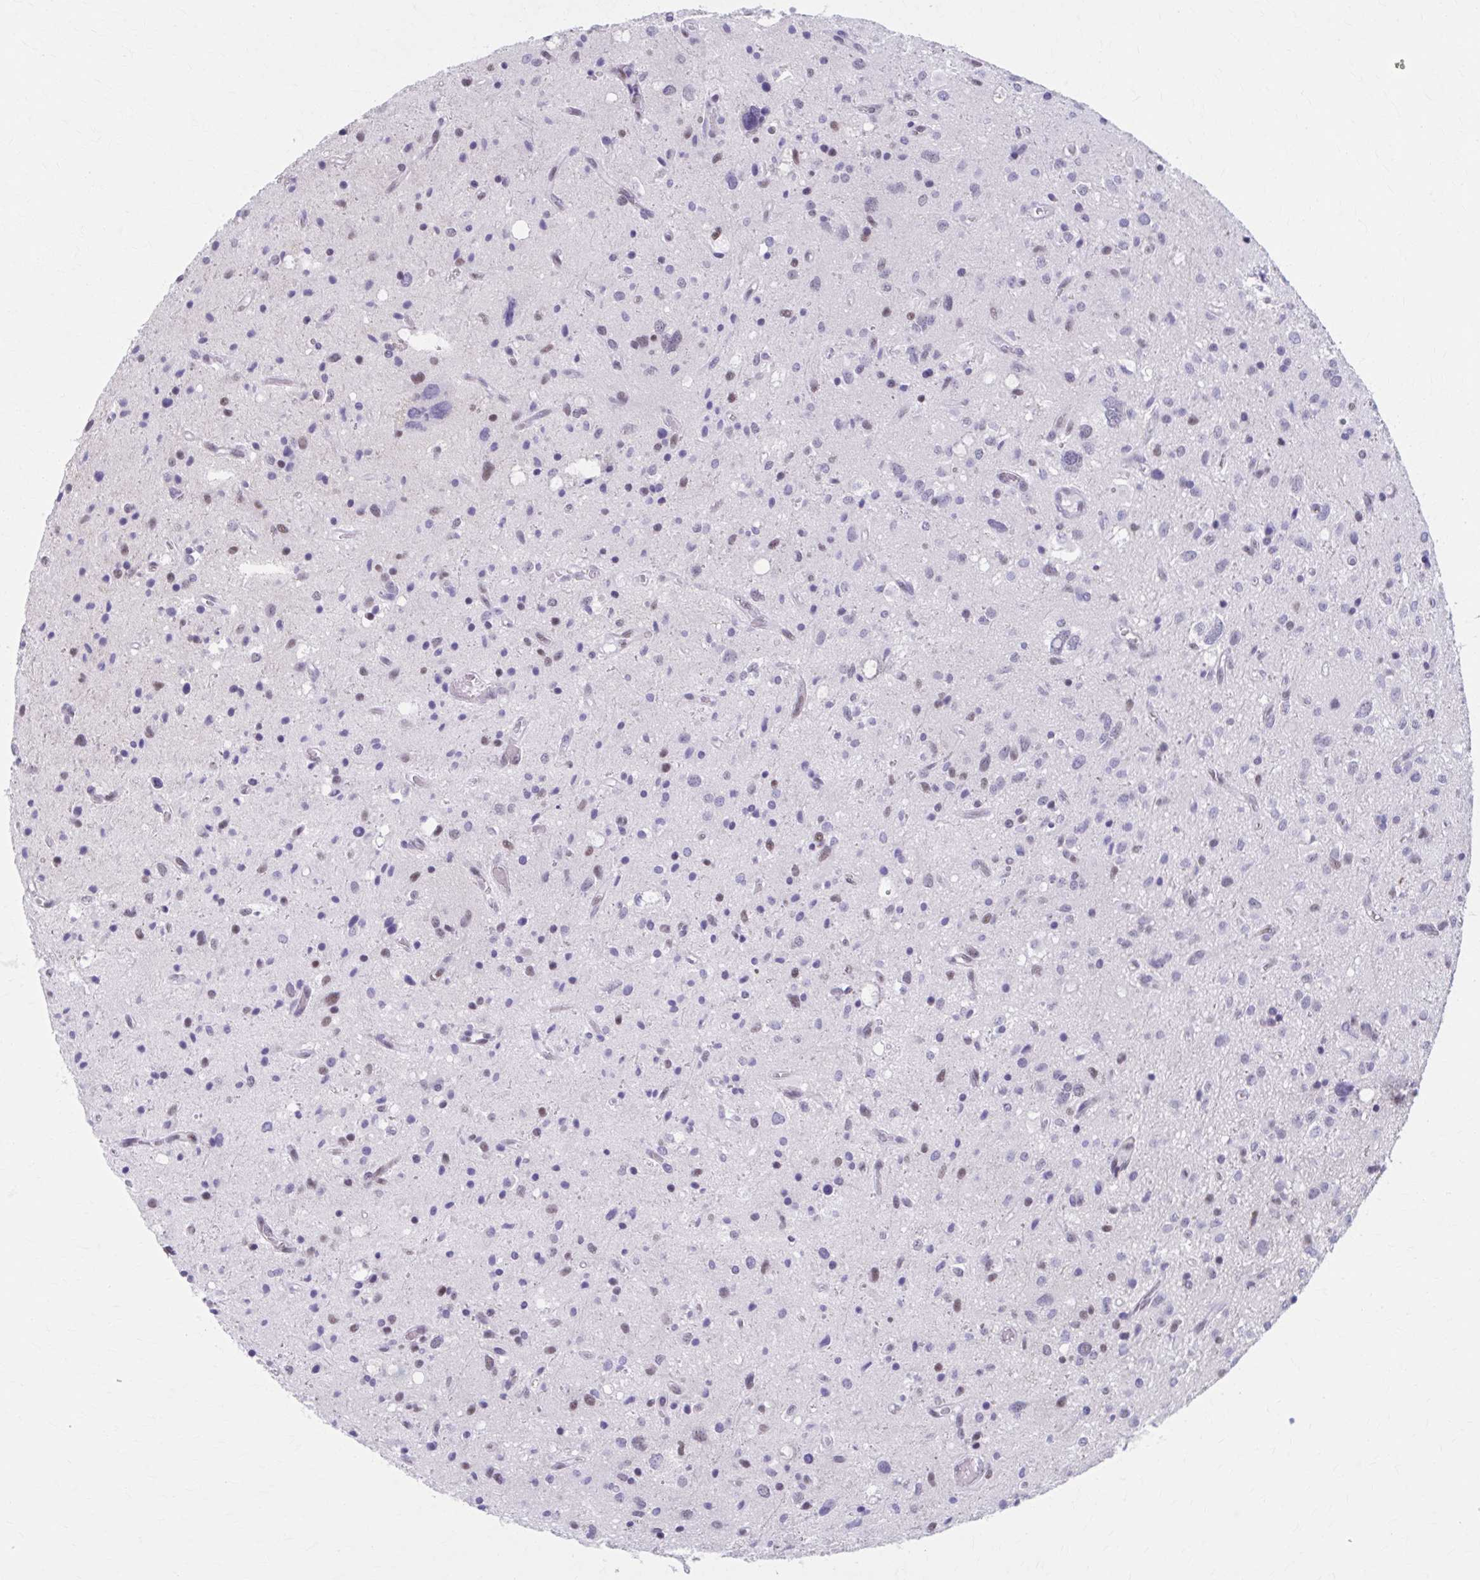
{"staining": {"intensity": "weak", "quantity": "<25%", "location": "nuclear"}, "tissue": "glioma", "cell_type": "Tumor cells", "image_type": "cancer", "snomed": [{"axis": "morphology", "description": "Glioma, malignant, Low grade"}, {"axis": "topography", "description": "Brain"}], "caption": "Malignant low-grade glioma stained for a protein using IHC displays no staining tumor cells.", "gene": "CCDC105", "patient": {"sex": "female", "age": 58}}